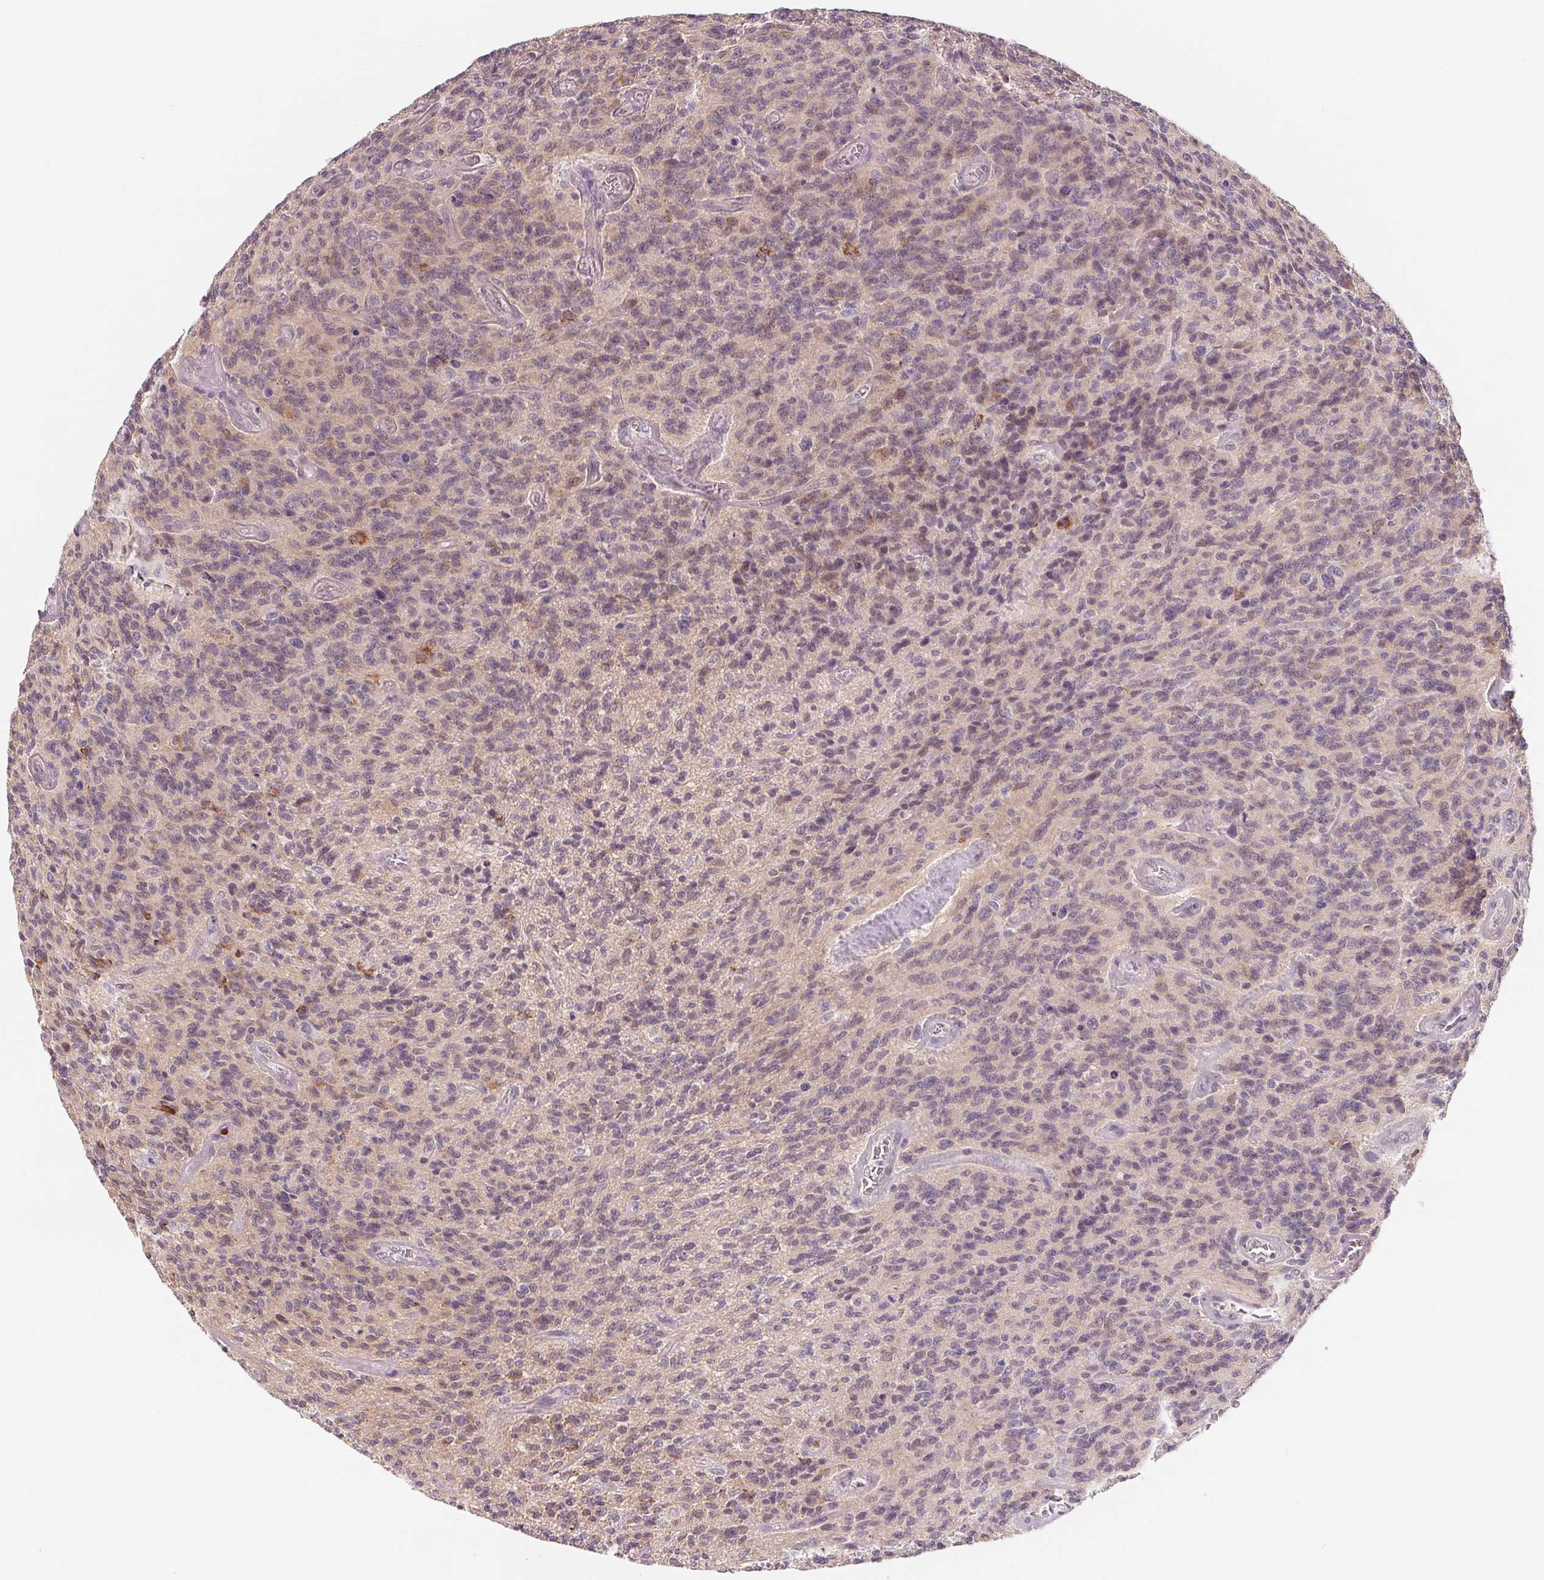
{"staining": {"intensity": "weak", "quantity": "<25%", "location": "cytoplasmic/membranous"}, "tissue": "glioma", "cell_type": "Tumor cells", "image_type": "cancer", "snomed": [{"axis": "morphology", "description": "Glioma, malignant, High grade"}, {"axis": "topography", "description": "Brain"}], "caption": "Protein analysis of malignant glioma (high-grade) displays no significant staining in tumor cells.", "gene": "CFC1", "patient": {"sex": "male", "age": 76}}